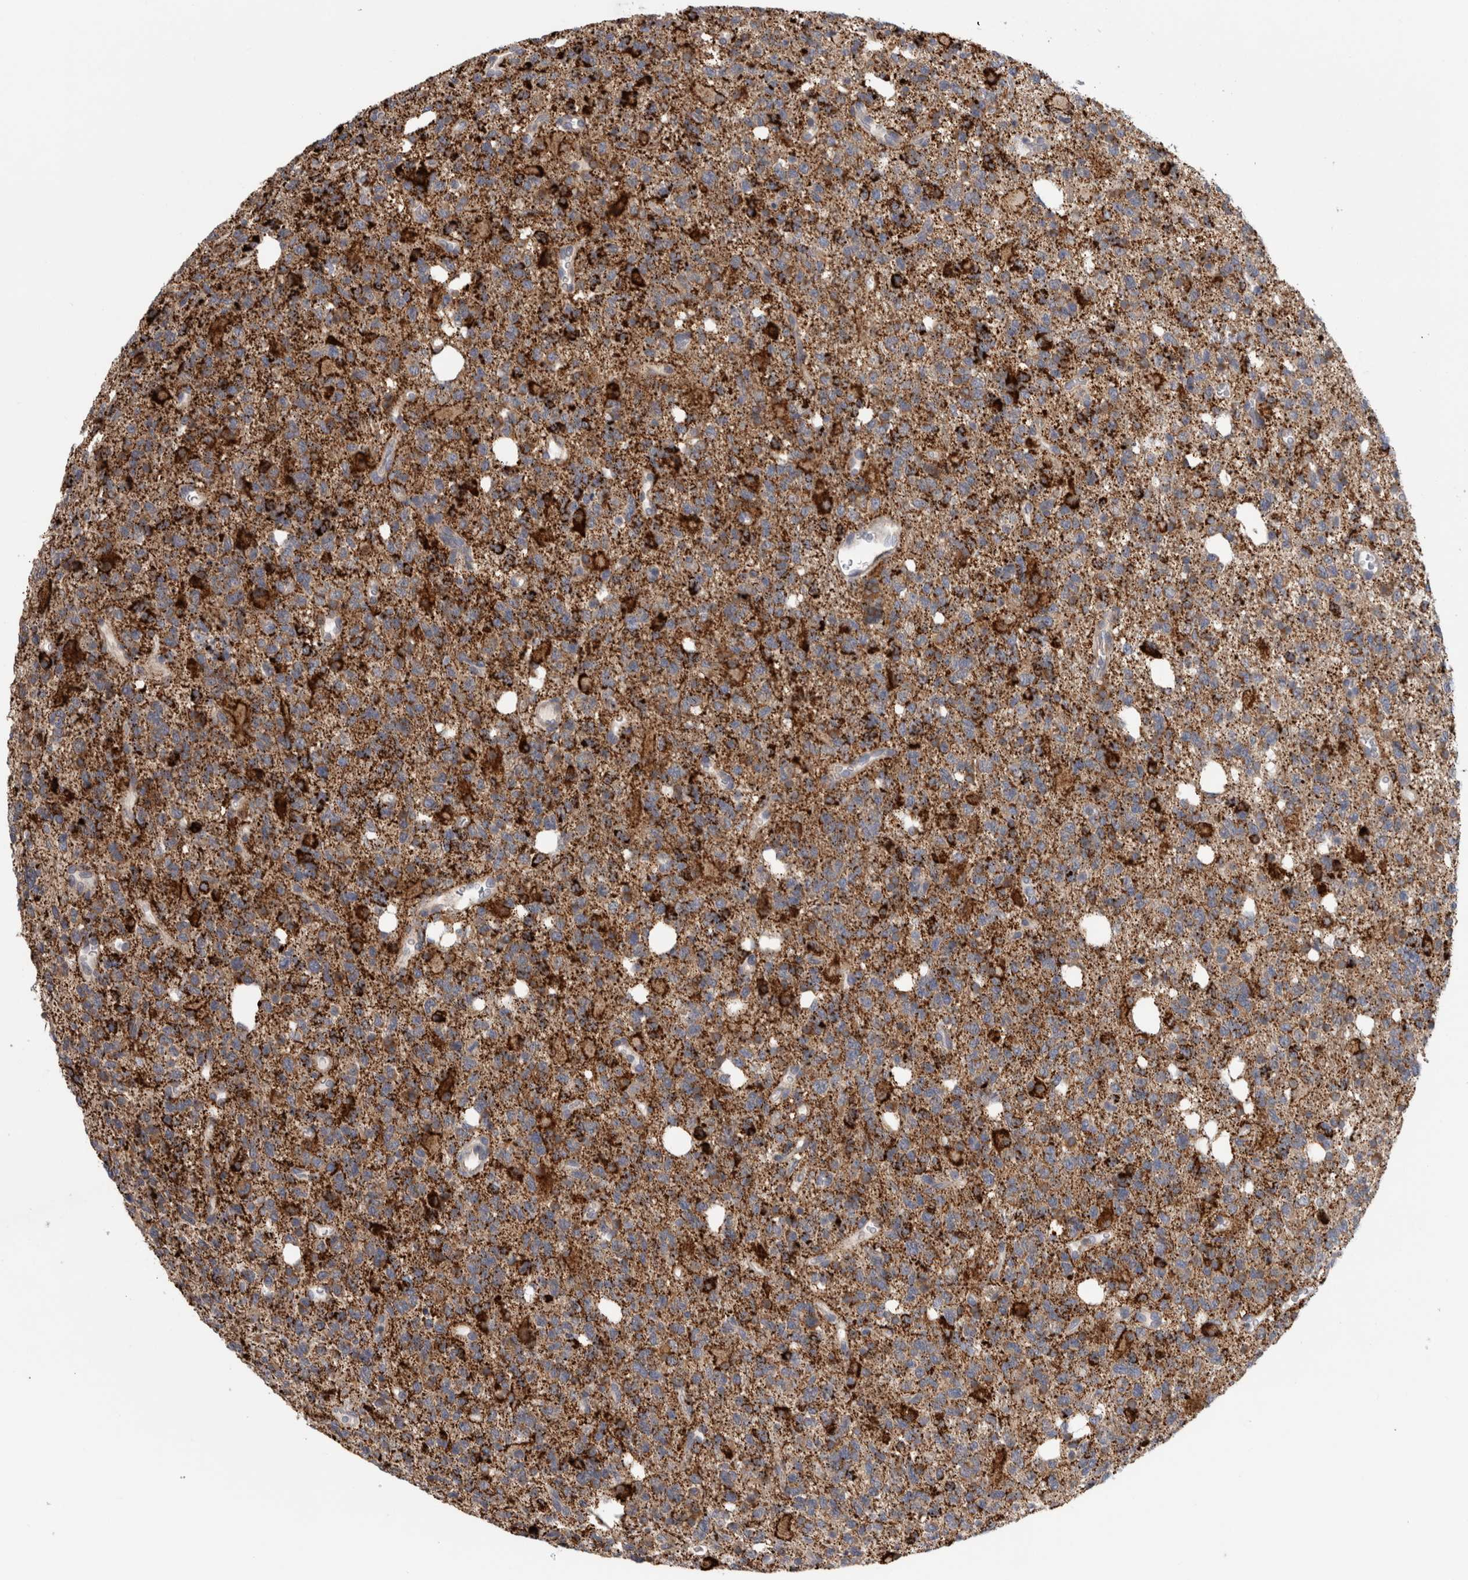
{"staining": {"intensity": "strong", "quantity": "25%-75%", "location": "cytoplasmic/membranous"}, "tissue": "glioma", "cell_type": "Tumor cells", "image_type": "cancer", "snomed": [{"axis": "morphology", "description": "Glioma, malignant, High grade"}, {"axis": "topography", "description": "Brain"}], "caption": "Human glioma stained with a brown dye shows strong cytoplasmic/membranous positive expression in about 25%-75% of tumor cells.", "gene": "RAB18", "patient": {"sex": "female", "age": 62}}